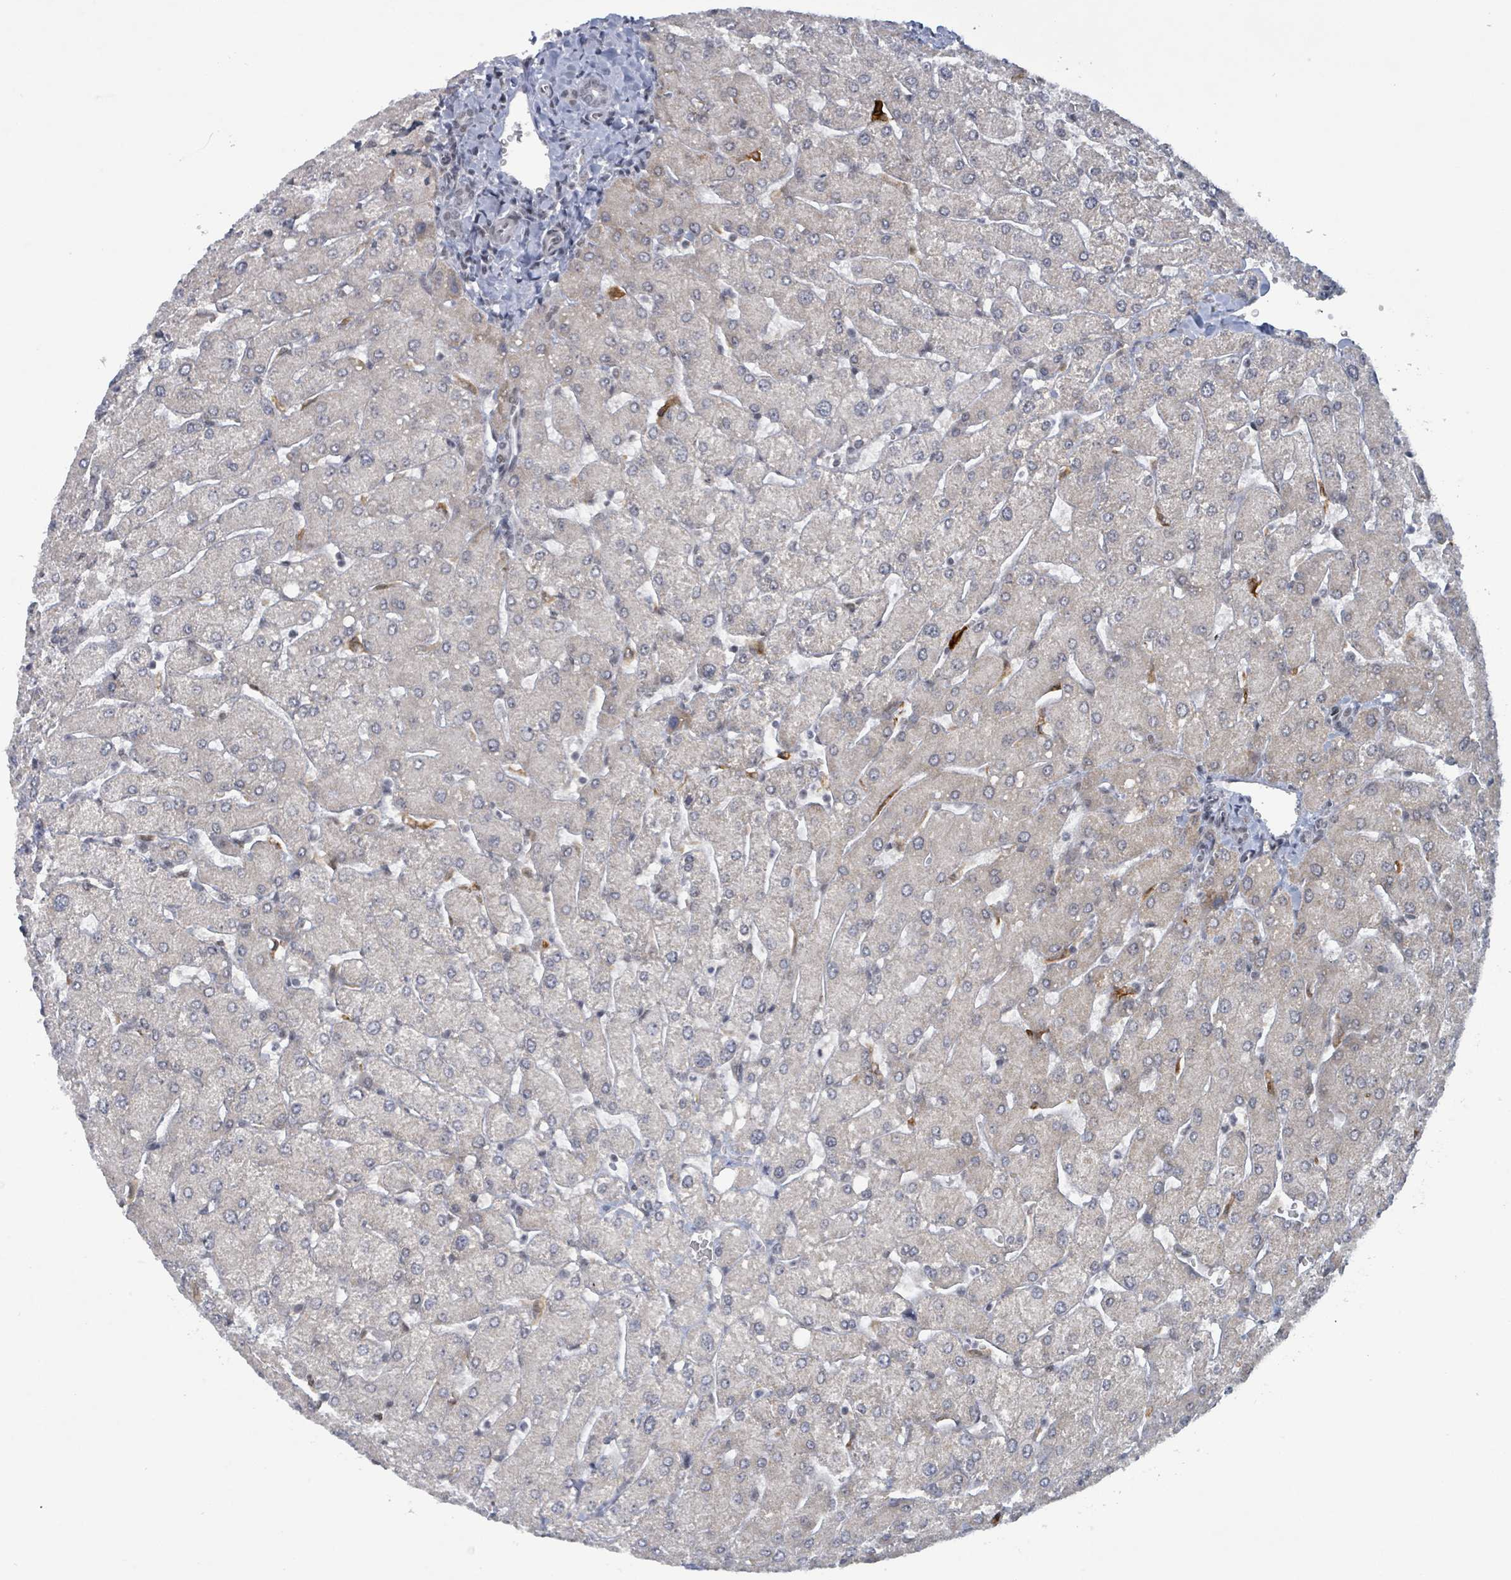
{"staining": {"intensity": "negative", "quantity": "none", "location": "none"}, "tissue": "liver", "cell_type": "Cholangiocytes", "image_type": "normal", "snomed": [{"axis": "morphology", "description": "Normal tissue, NOS"}, {"axis": "topography", "description": "Liver"}], "caption": "Unremarkable liver was stained to show a protein in brown. There is no significant positivity in cholangiocytes. Brightfield microscopy of immunohistochemistry stained with DAB (brown) and hematoxylin (blue), captured at high magnification.", "gene": "BANP", "patient": {"sex": "male", "age": 55}}